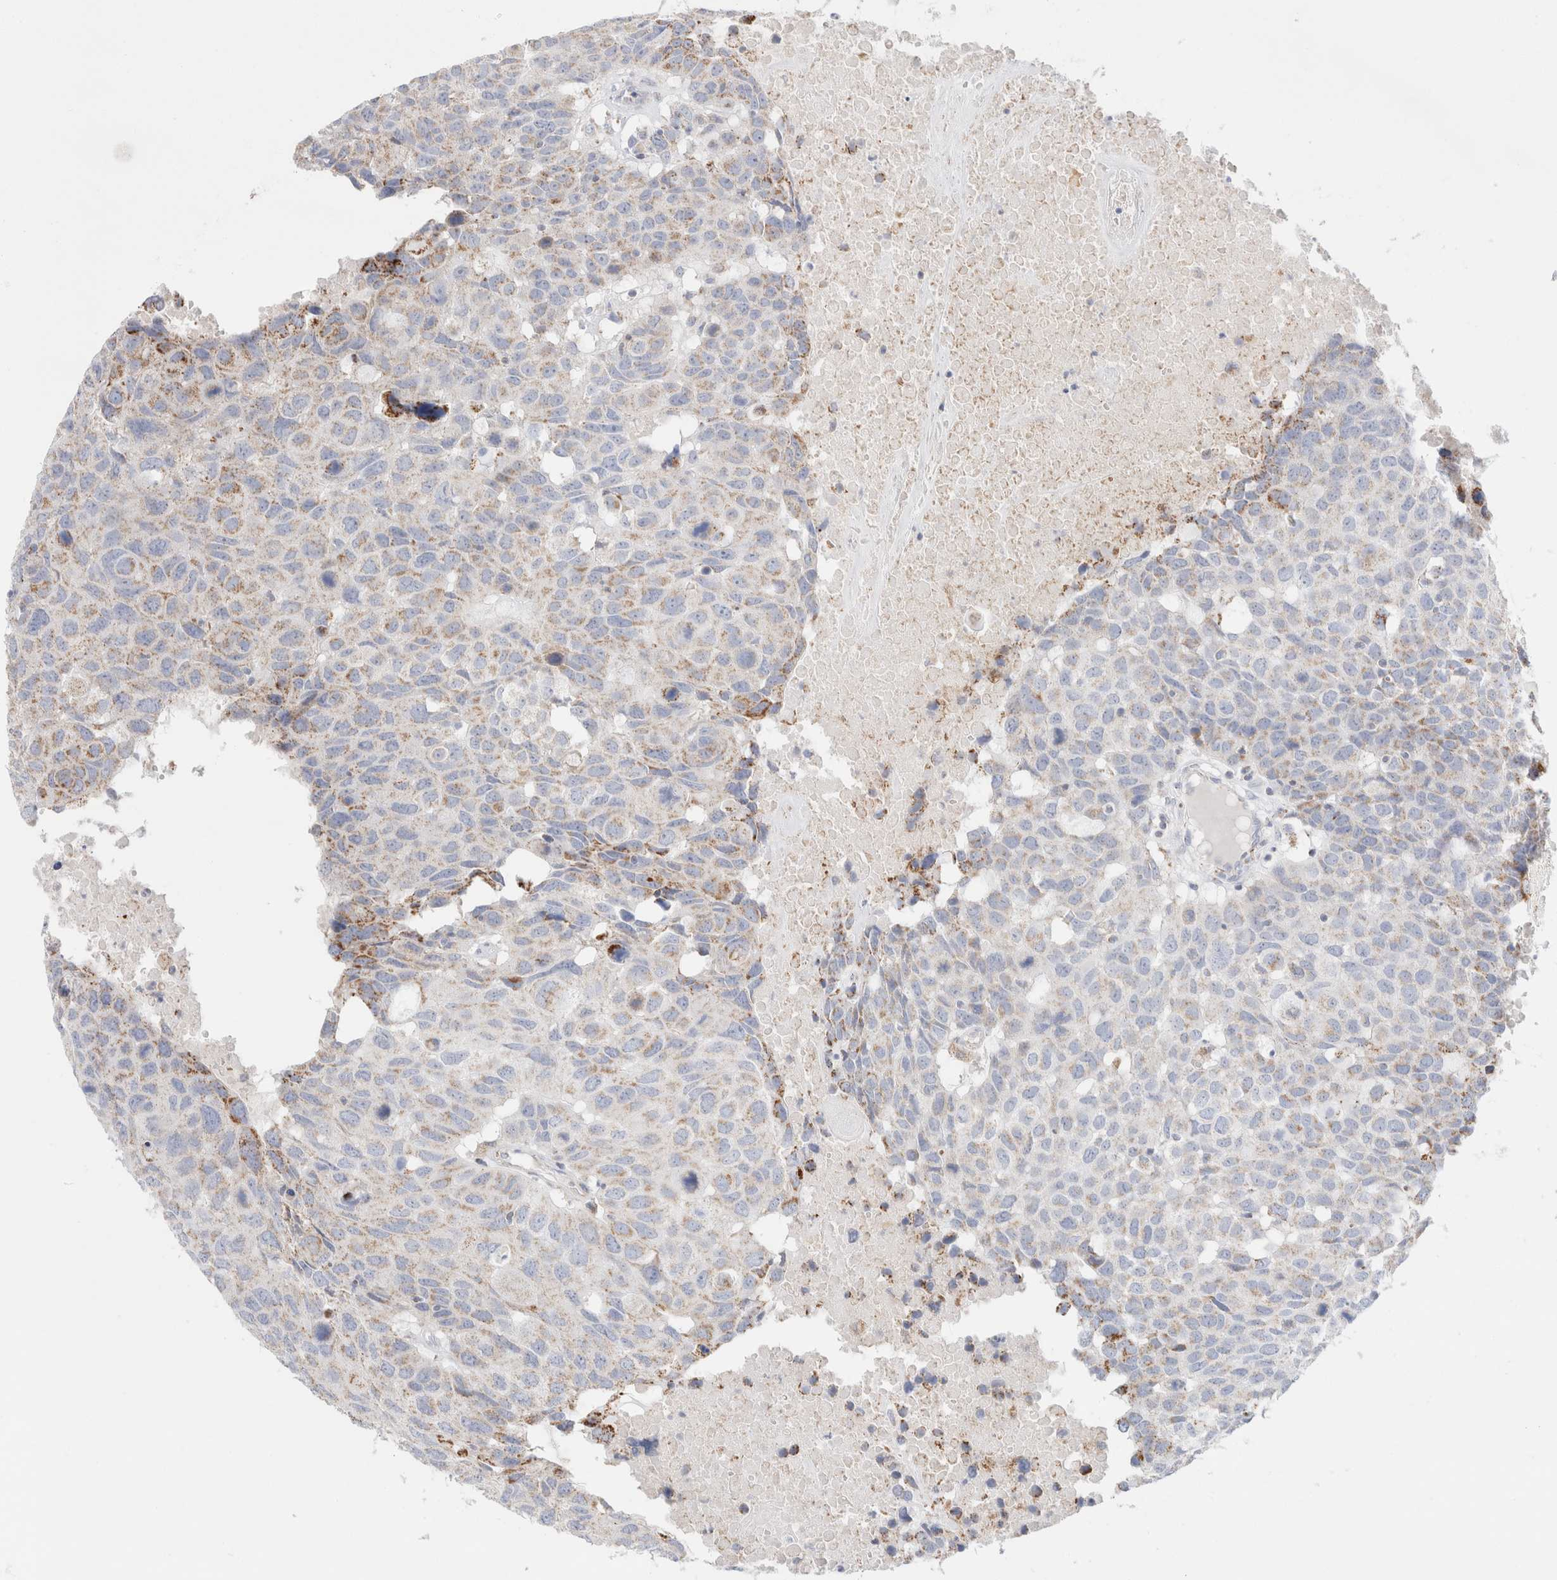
{"staining": {"intensity": "weak", "quantity": "<25%", "location": "cytoplasmic/membranous"}, "tissue": "head and neck cancer", "cell_type": "Tumor cells", "image_type": "cancer", "snomed": [{"axis": "morphology", "description": "Squamous cell carcinoma, NOS"}, {"axis": "topography", "description": "Head-Neck"}], "caption": "IHC image of human head and neck cancer stained for a protein (brown), which displays no positivity in tumor cells.", "gene": "ATP6V1C1", "patient": {"sex": "male", "age": 66}}